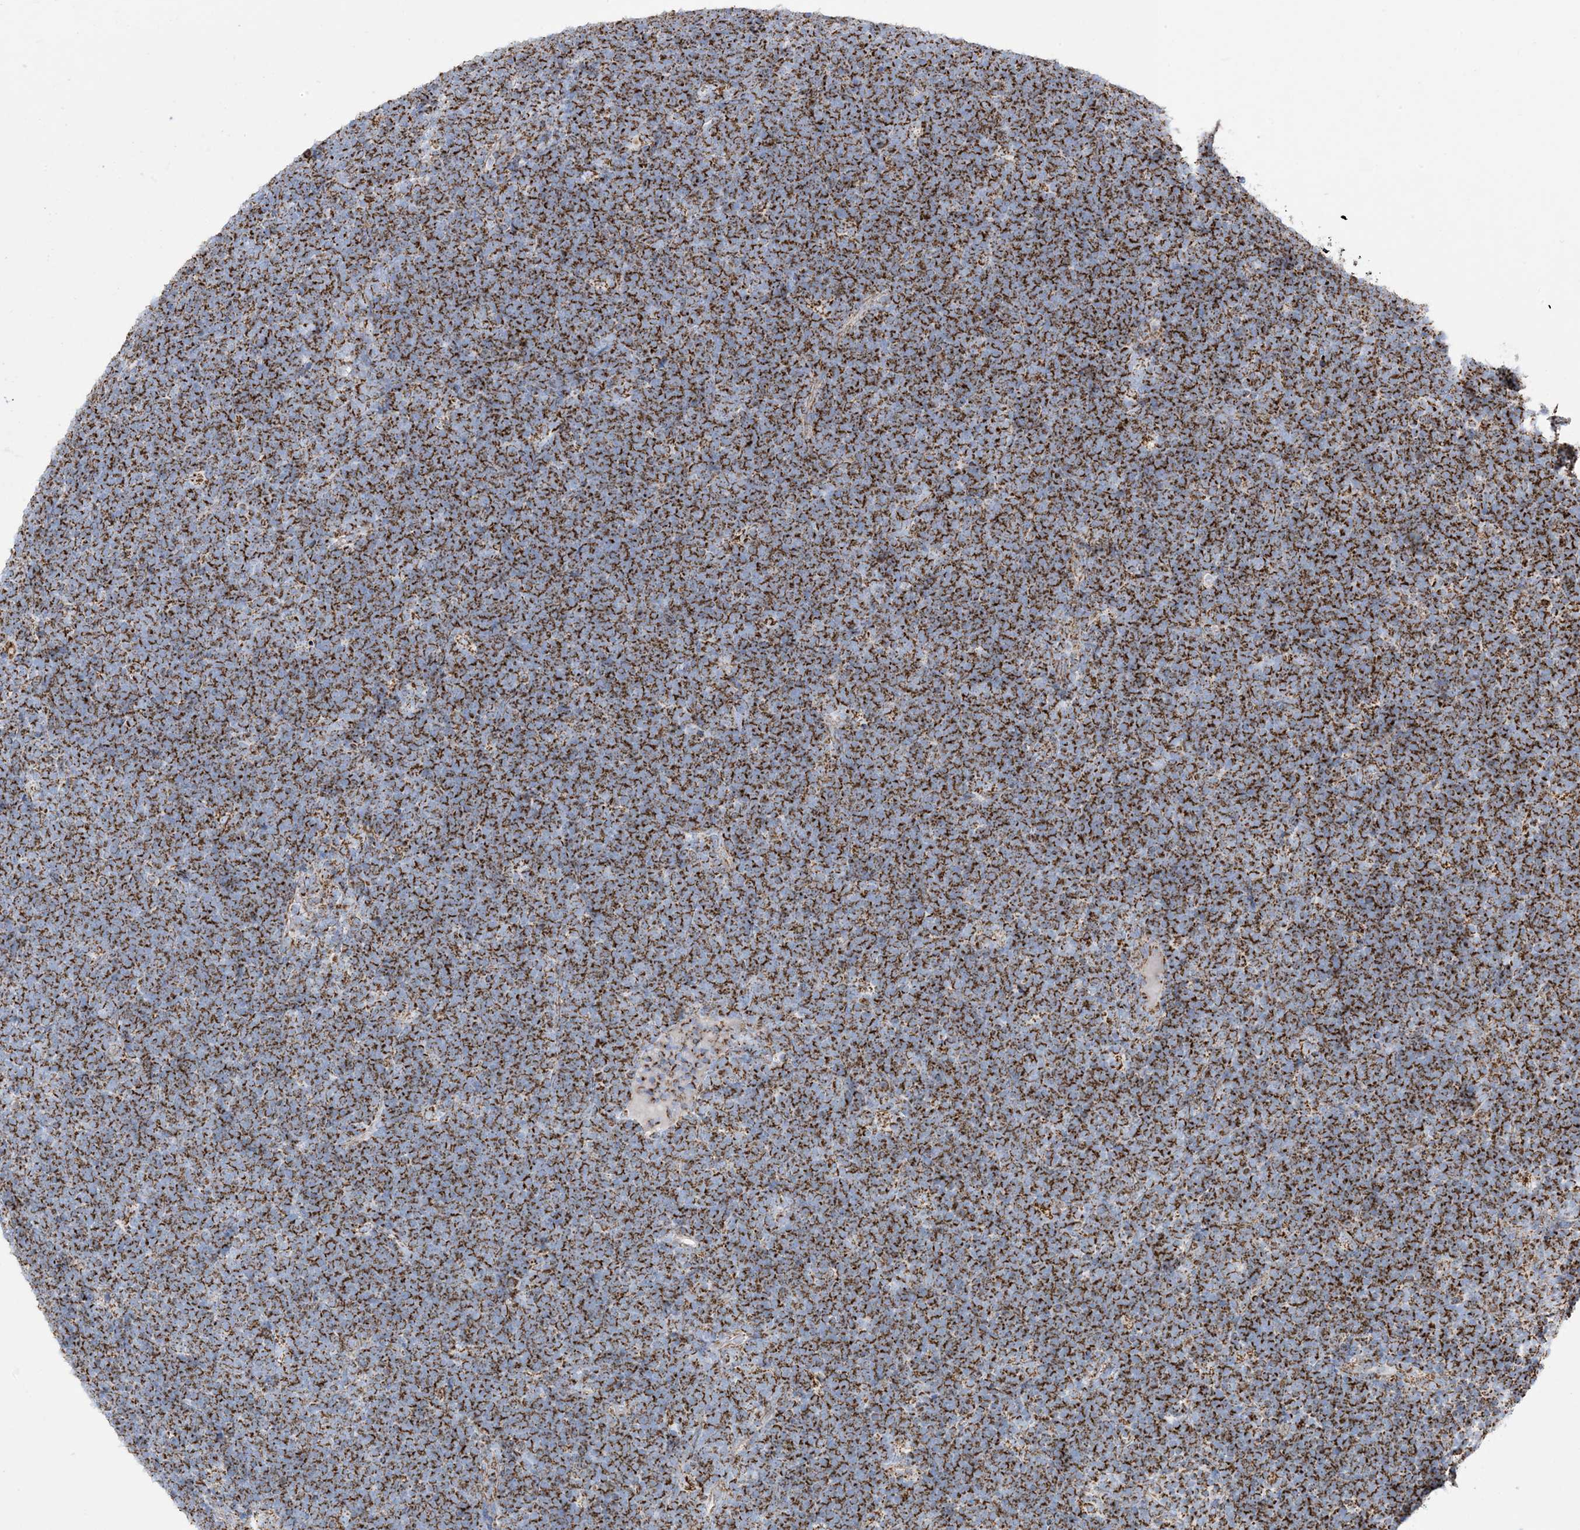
{"staining": {"intensity": "strong", "quantity": ">75%", "location": "cytoplasmic/membranous"}, "tissue": "lymphoma", "cell_type": "Tumor cells", "image_type": "cancer", "snomed": [{"axis": "morphology", "description": "Malignant lymphoma, non-Hodgkin's type, High grade"}, {"axis": "topography", "description": "Lymph node"}], "caption": "This micrograph demonstrates immunohistochemistry (IHC) staining of high-grade malignant lymphoma, non-Hodgkin's type, with high strong cytoplasmic/membranous positivity in approximately >75% of tumor cells.", "gene": "SAMM50", "patient": {"sex": "male", "age": 13}}